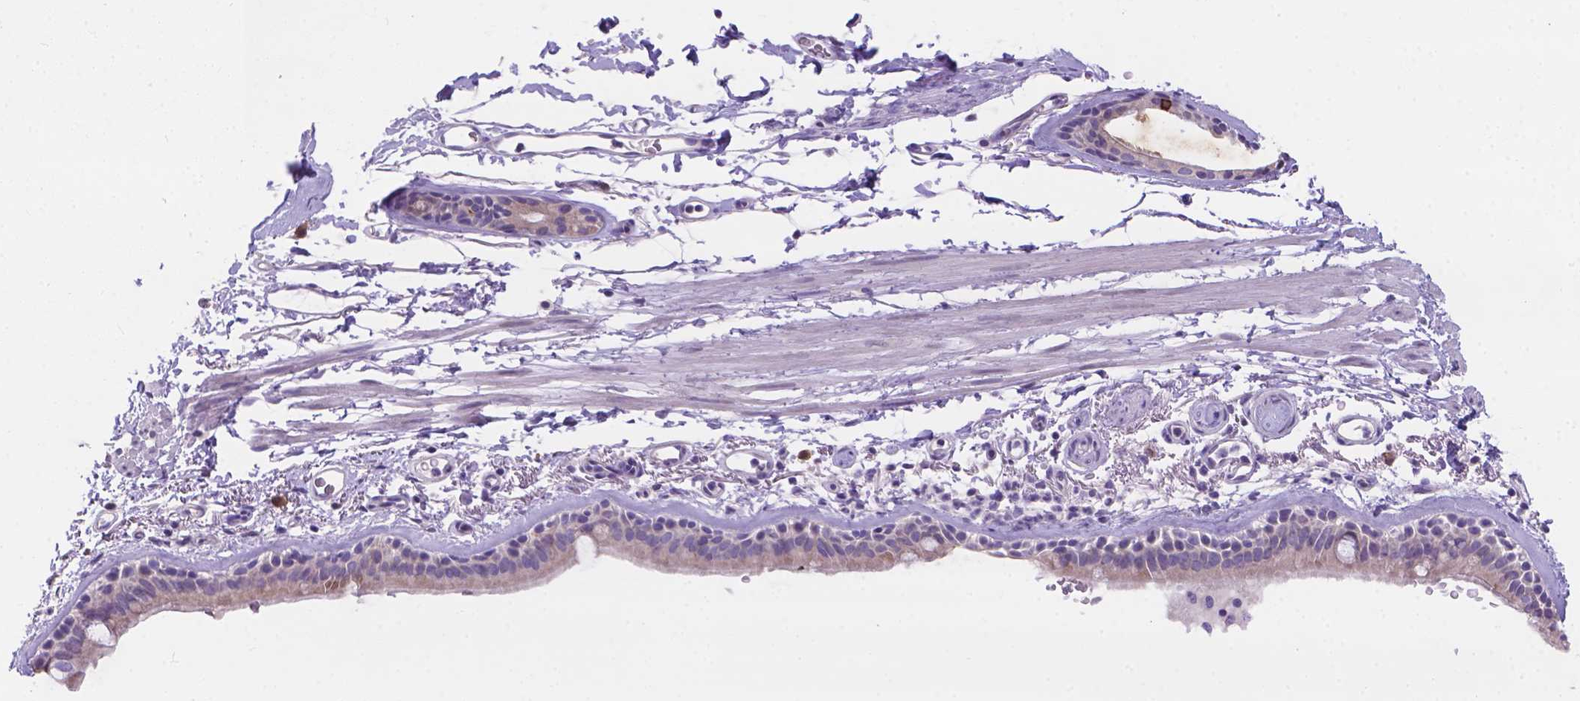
{"staining": {"intensity": "weak", "quantity": "<25%", "location": "cytoplasmic/membranous"}, "tissue": "bronchus", "cell_type": "Respiratory epithelial cells", "image_type": "normal", "snomed": [{"axis": "morphology", "description": "Normal tissue, NOS"}, {"axis": "topography", "description": "Lymph node"}, {"axis": "topography", "description": "Bronchus"}], "caption": "DAB (3,3'-diaminobenzidine) immunohistochemical staining of benign human bronchus displays no significant expression in respiratory epithelial cells.", "gene": "CD96", "patient": {"sex": "female", "age": 70}}